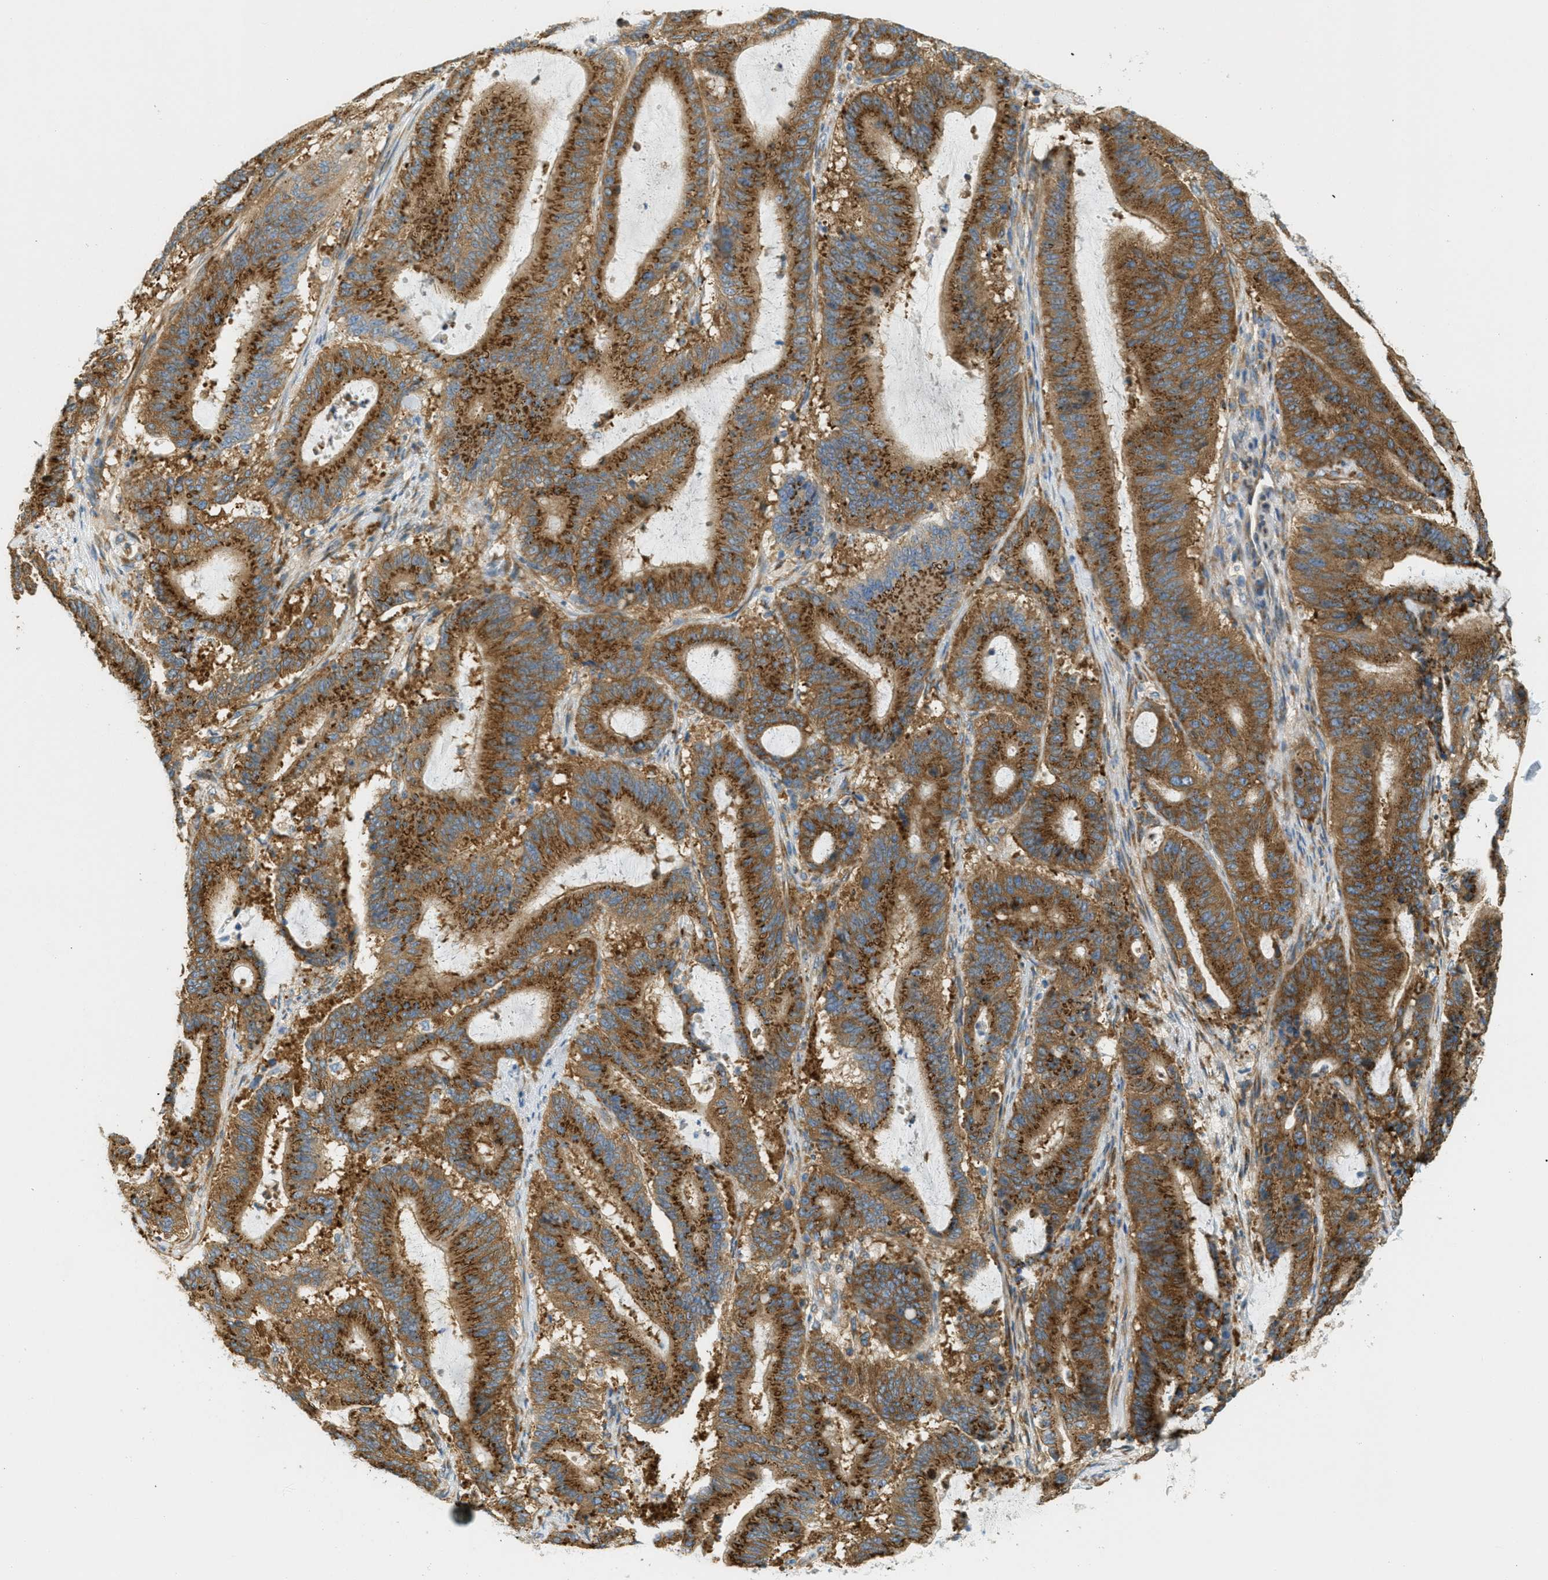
{"staining": {"intensity": "strong", "quantity": ">75%", "location": "cytoplasmic/membranous"}, "tissue": "liver cancer", "cell_type": "Tumor cells", "image_type": "cancer", "snomed": [{"axis": "morphology", "description": "Cholangiocarcinoma"}, {"axis": "topography", "description": "Liver"}], "caption": "Liver cholangiocarcinoma stained with a brown dye shows strong cytoplasmic/membranous positive expression in approximately >75% of tumor cells.", "gene": "ABCF1", "patient": {"sex": "female", "age": 73}}